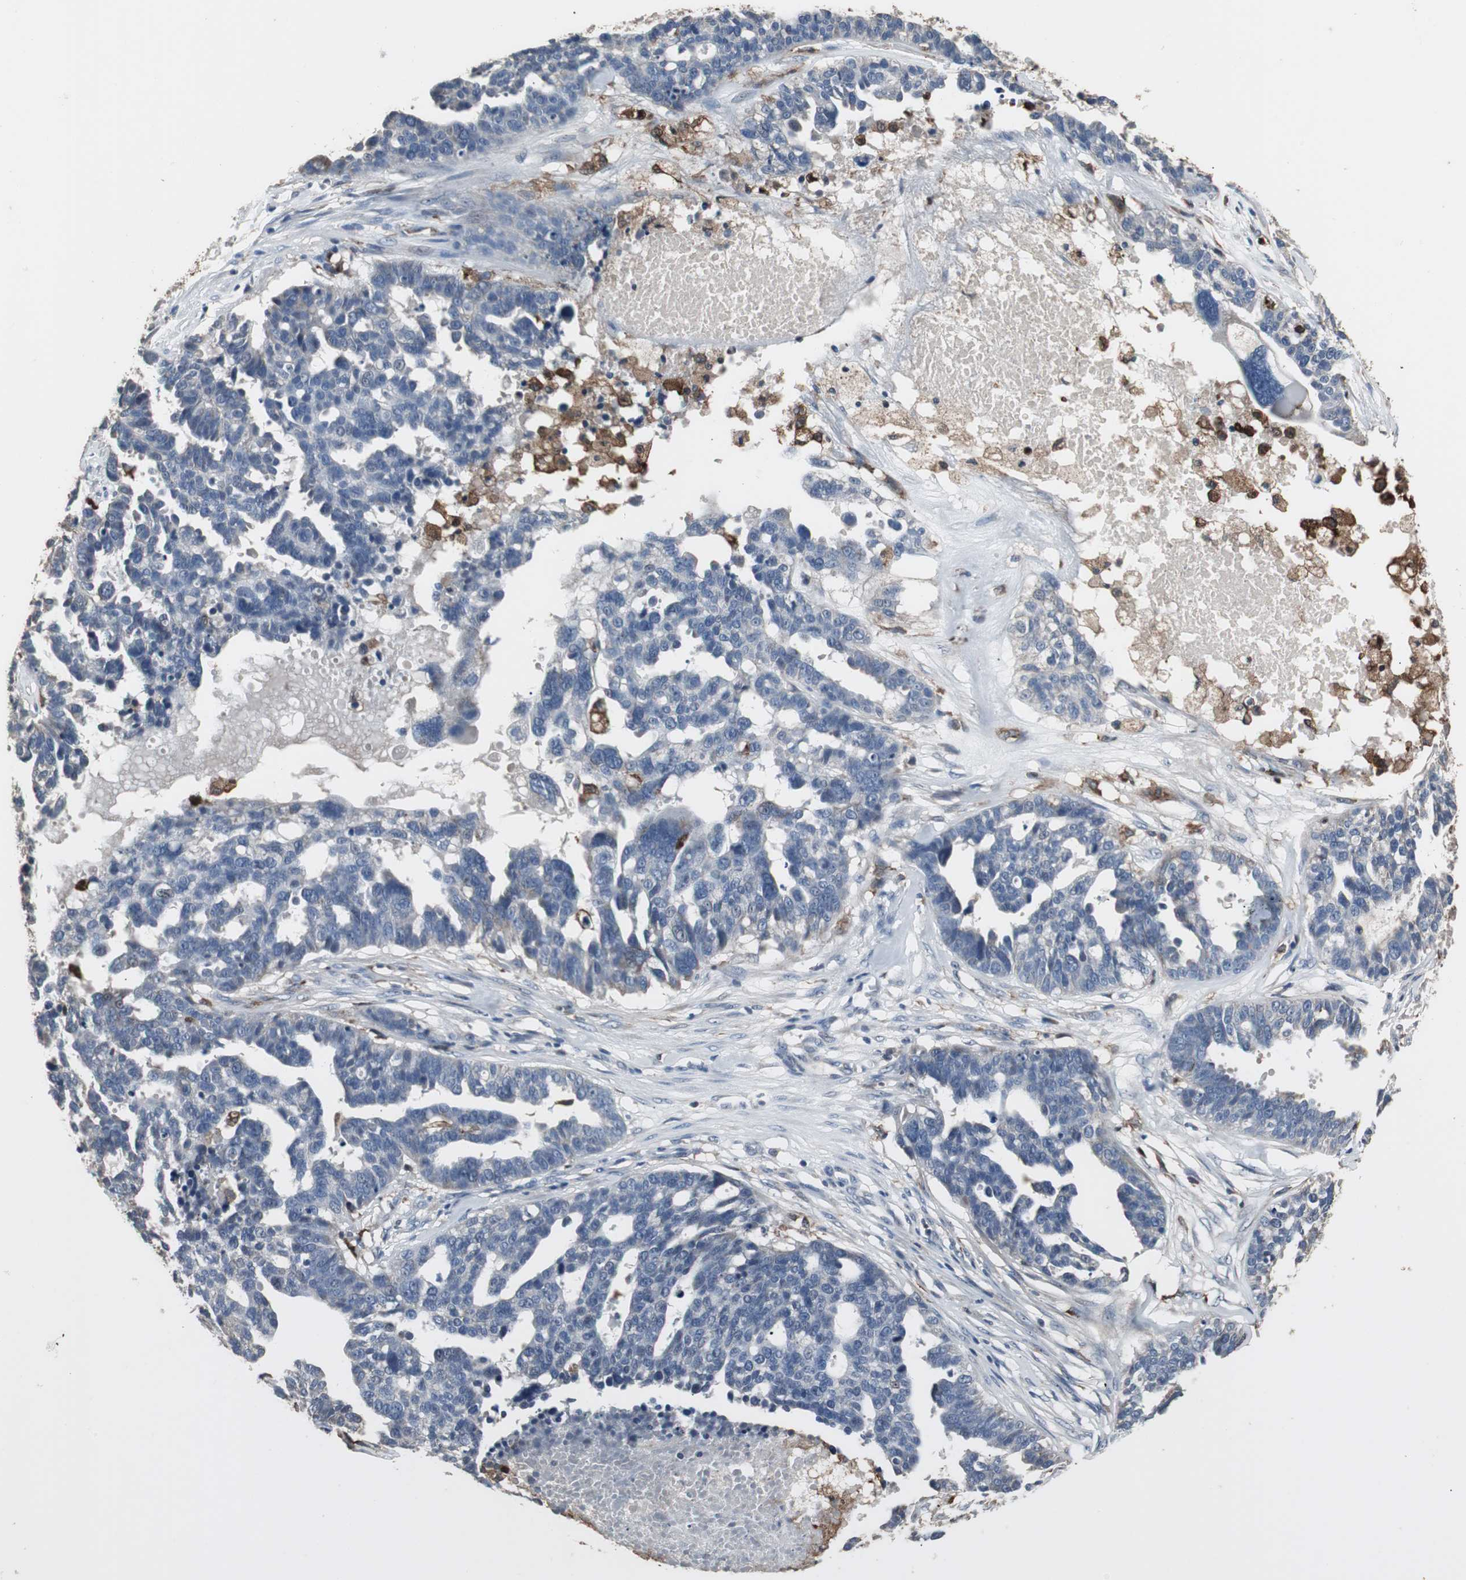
{"staining": {"intensity": "negative", "quantity": "none", "location": "none"}, "tissue": "ovarian cancer", "cell_type": "Tumor cells", "image_type": "cancer", "snomed": [{"axis": "morphology", "description": "Cystadenocarcinoma, serous, NOS"}, {"axis": "topography", "description": "Ovary"}], "caption": "The micrograph shows no significant positivity in tumor cells of ovarian serous cystadenocarcinoma.", "gene": "NCF2", "patient": {"sex": "female", "age": 59}}